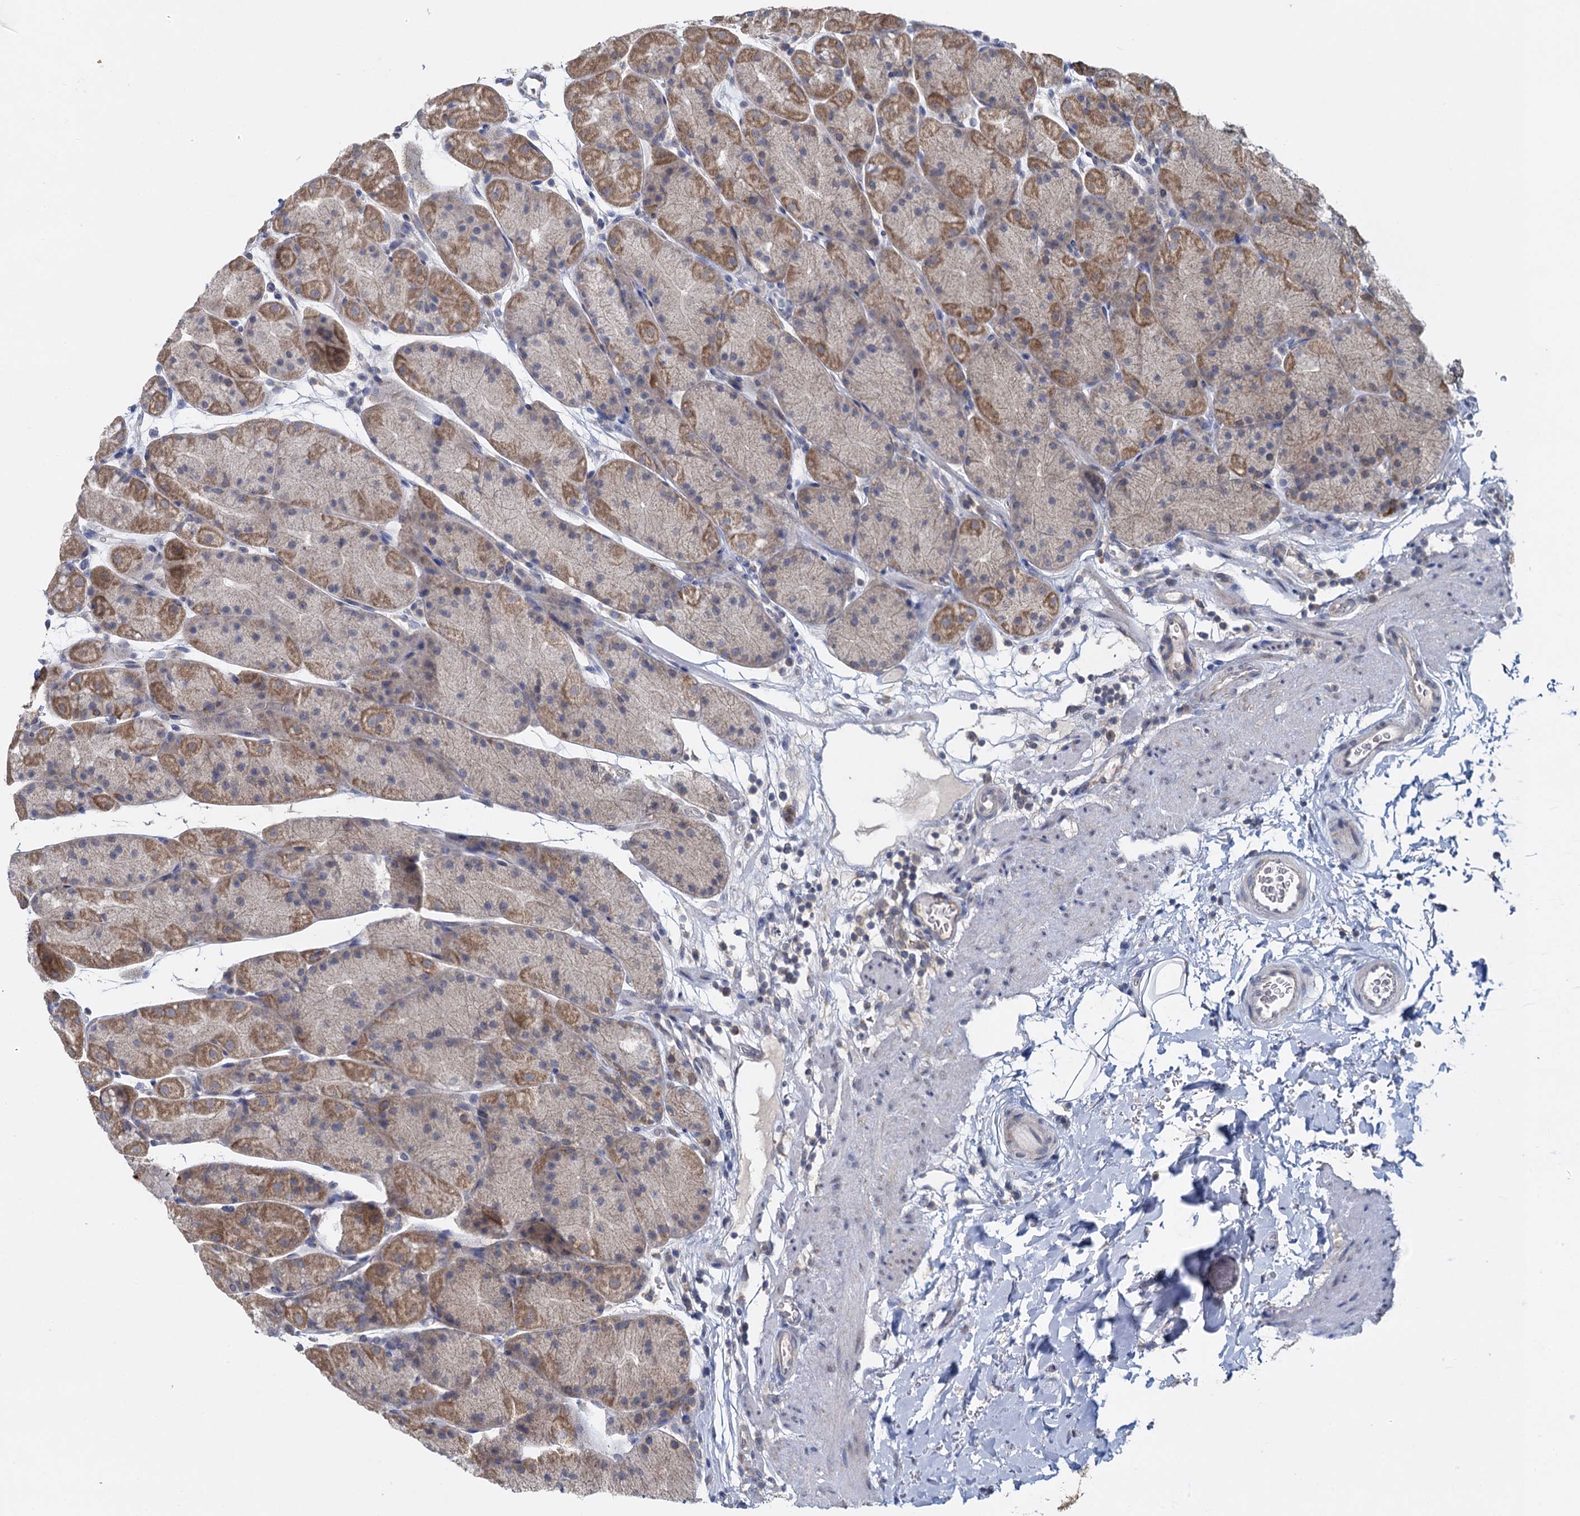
{"staining": {"intensity": "moderate", "quantity": "25%-75%", "location": "cytoplasmic/membranous"}, "tissue": "stomach", "cell_type": "Glandular cells", "image_type": "normal", "snomed": [{"axis": "morphology", "description": "Normal tissue, NOS"}, {"axis": "topography", "description": "Stomach, upper"}, {"axis": "topography", "description": "Stomach, lower"}], "caption": "Immunohistochemical staining of benign stomach demonstrates medium levels of moderate cytoplasmic/membranous expression in approximately 25%-75% of glandular cells. The staining was performed using DAB, with brown indicating positive protein expression. Nuclei are stained blue with hematoxylin.", "gene": "GSTM2", "patient": {"sex": "male", "age": 67}}